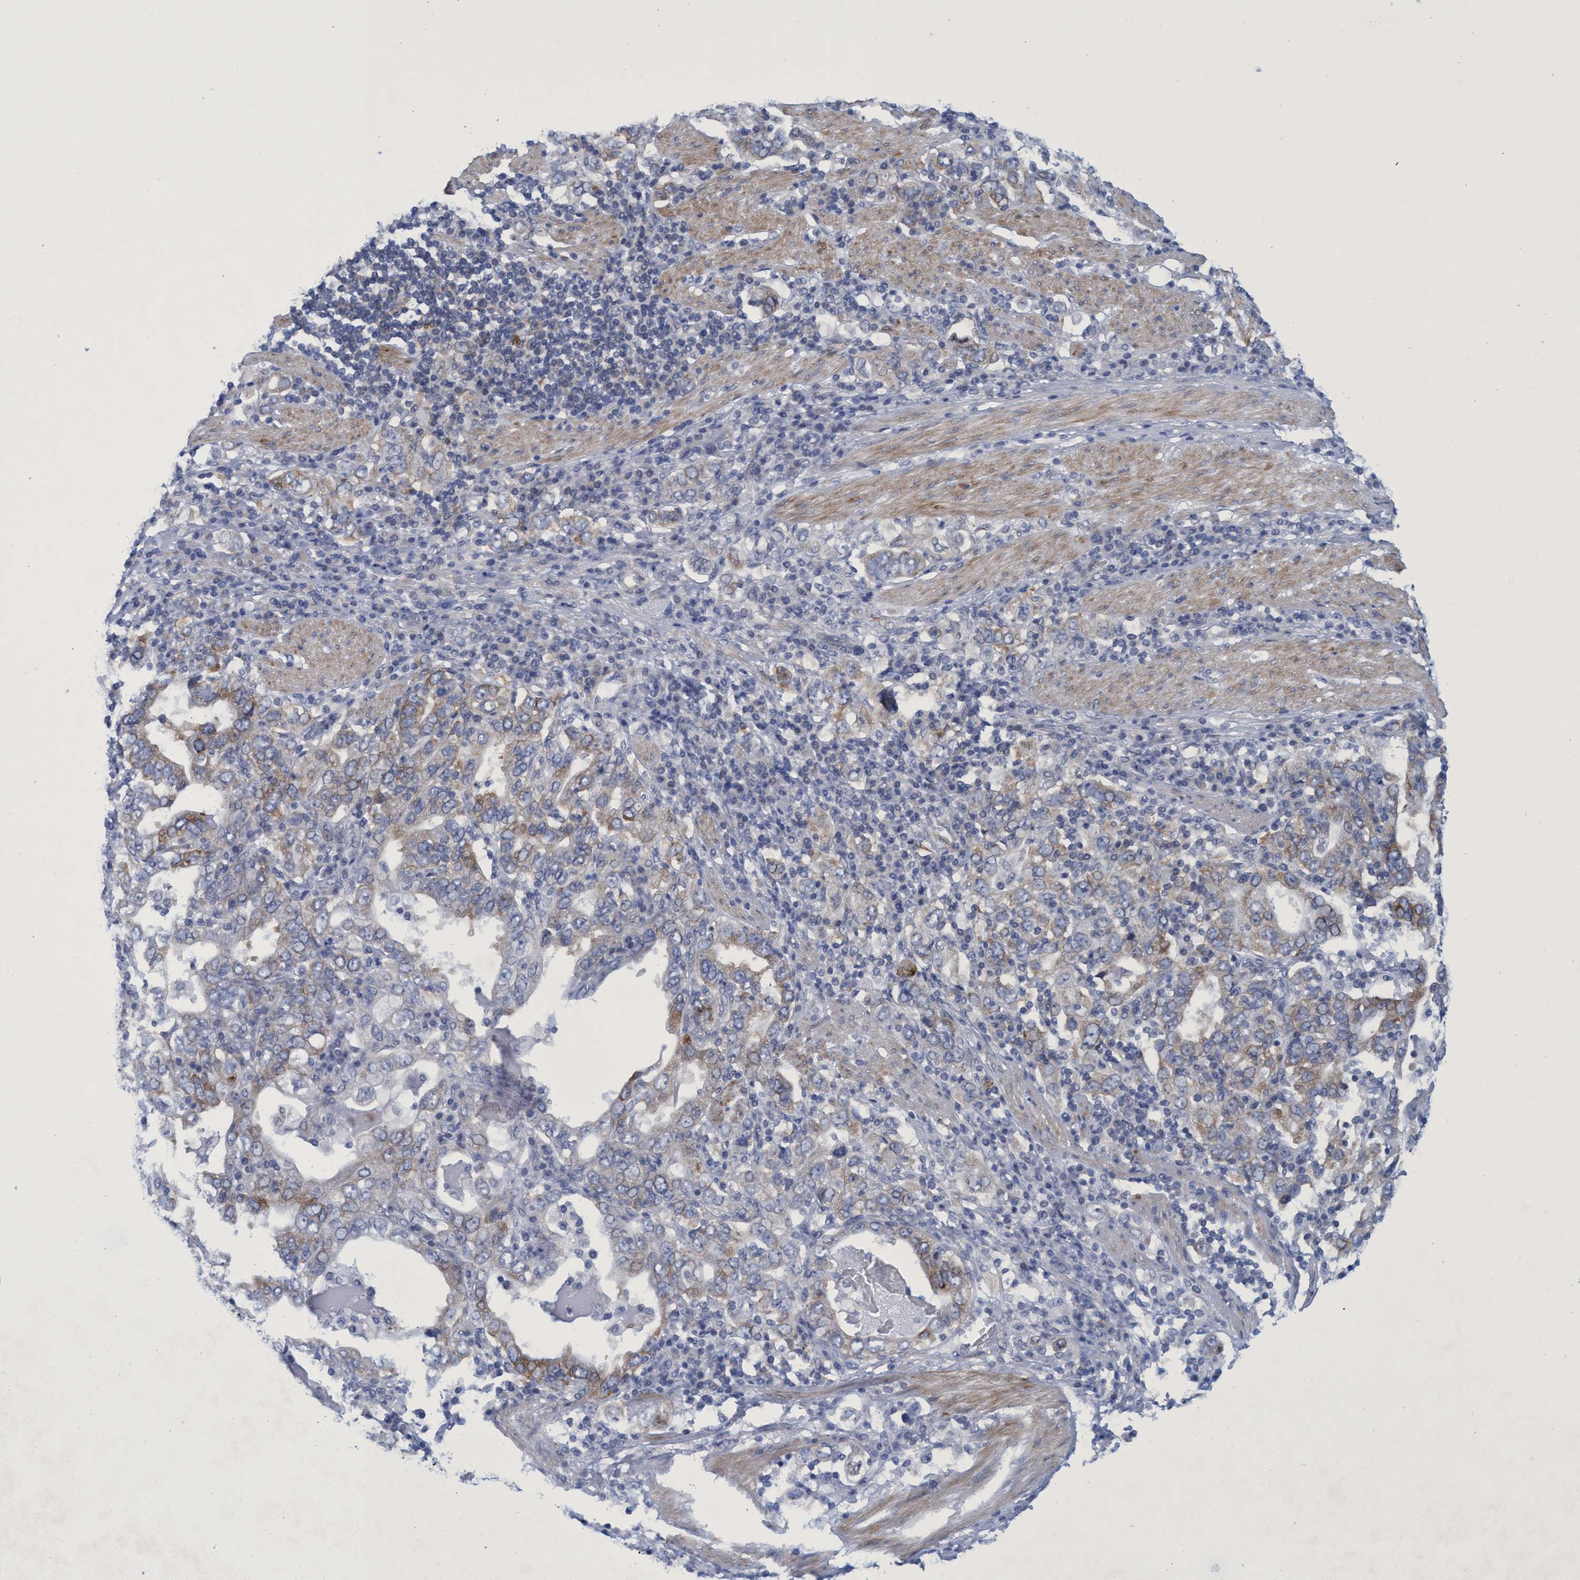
{"staining": {"intensity": "weak", "quantity": "25%-75%", "location": "cytoplasmic/membranous"}, "tissue": "stomach cancer", "cell_type": "Tumor cells", "image_type": "cancer", "snomed": [{"axis": "morphology", "description": "Adenocarcinoma, NOS"}, {"axis": "topography", "description": "Stomach, upper"}], "caption": "A histopathology image of human stomach cancer stained for a protein reveals weak cytoplasmic/membranous brown staining in tumor cells.", "gene": "R3HCC1", "patient": {"sex": "male", "age": 62}}